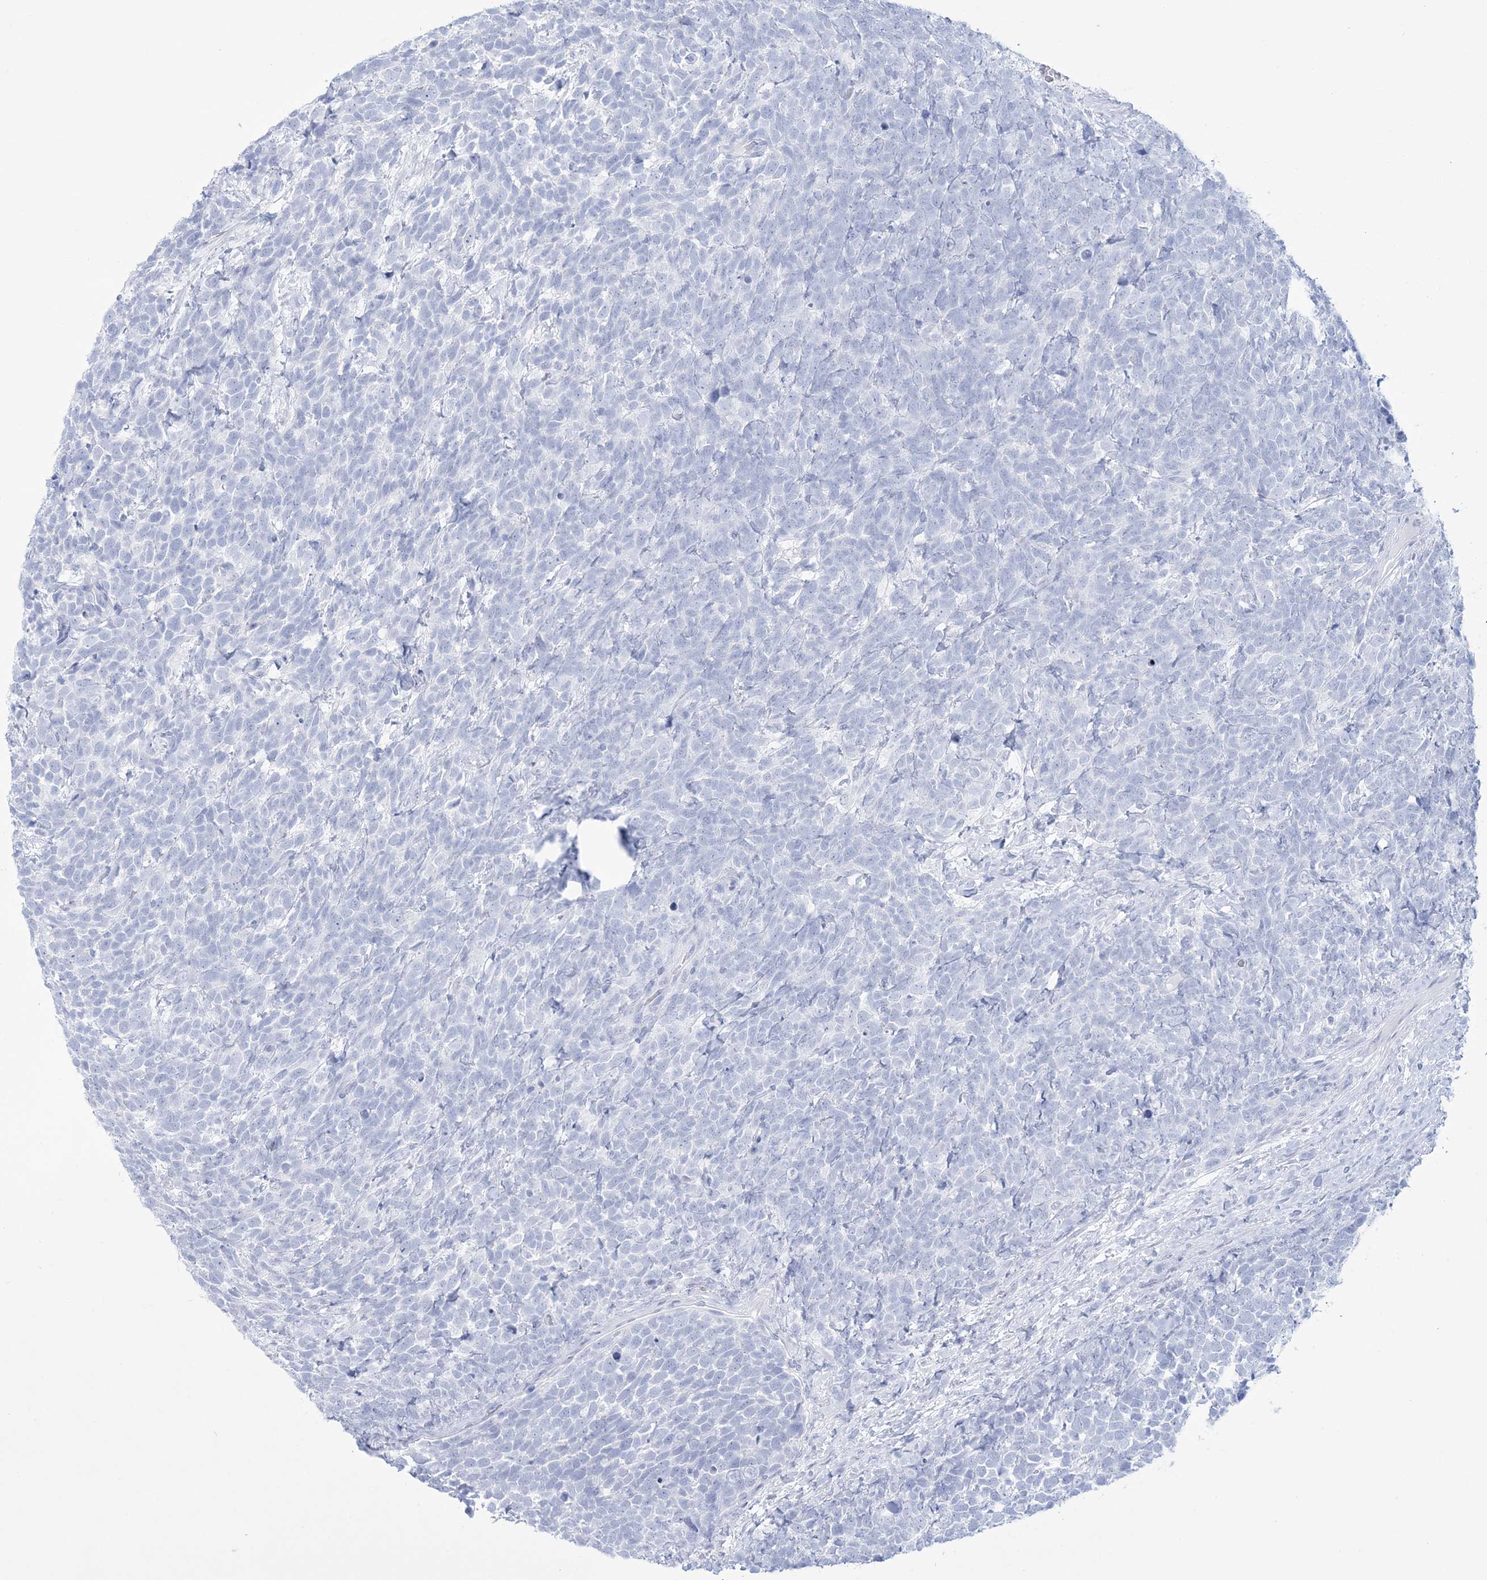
{"staining": {"intensity": "negative", "quantity": "none", "location": "none"}, "tissue": "urothelial cancer", "cell_type": "Tumor cells", "image_type": "cancer", "snomed": [{"axis": "morphology", "description": "Urothelial carcinoma, High grade"}, {"axis": "topography", "description": "Urinary bladder"}], "caption": "Tumor cells show no significant expression in high-grade urothelial carcinoma. (IHC, brightfield microscopy, high magnification).", "gene": "RBP2", "patient": {"sex": "female", "age": 82}}